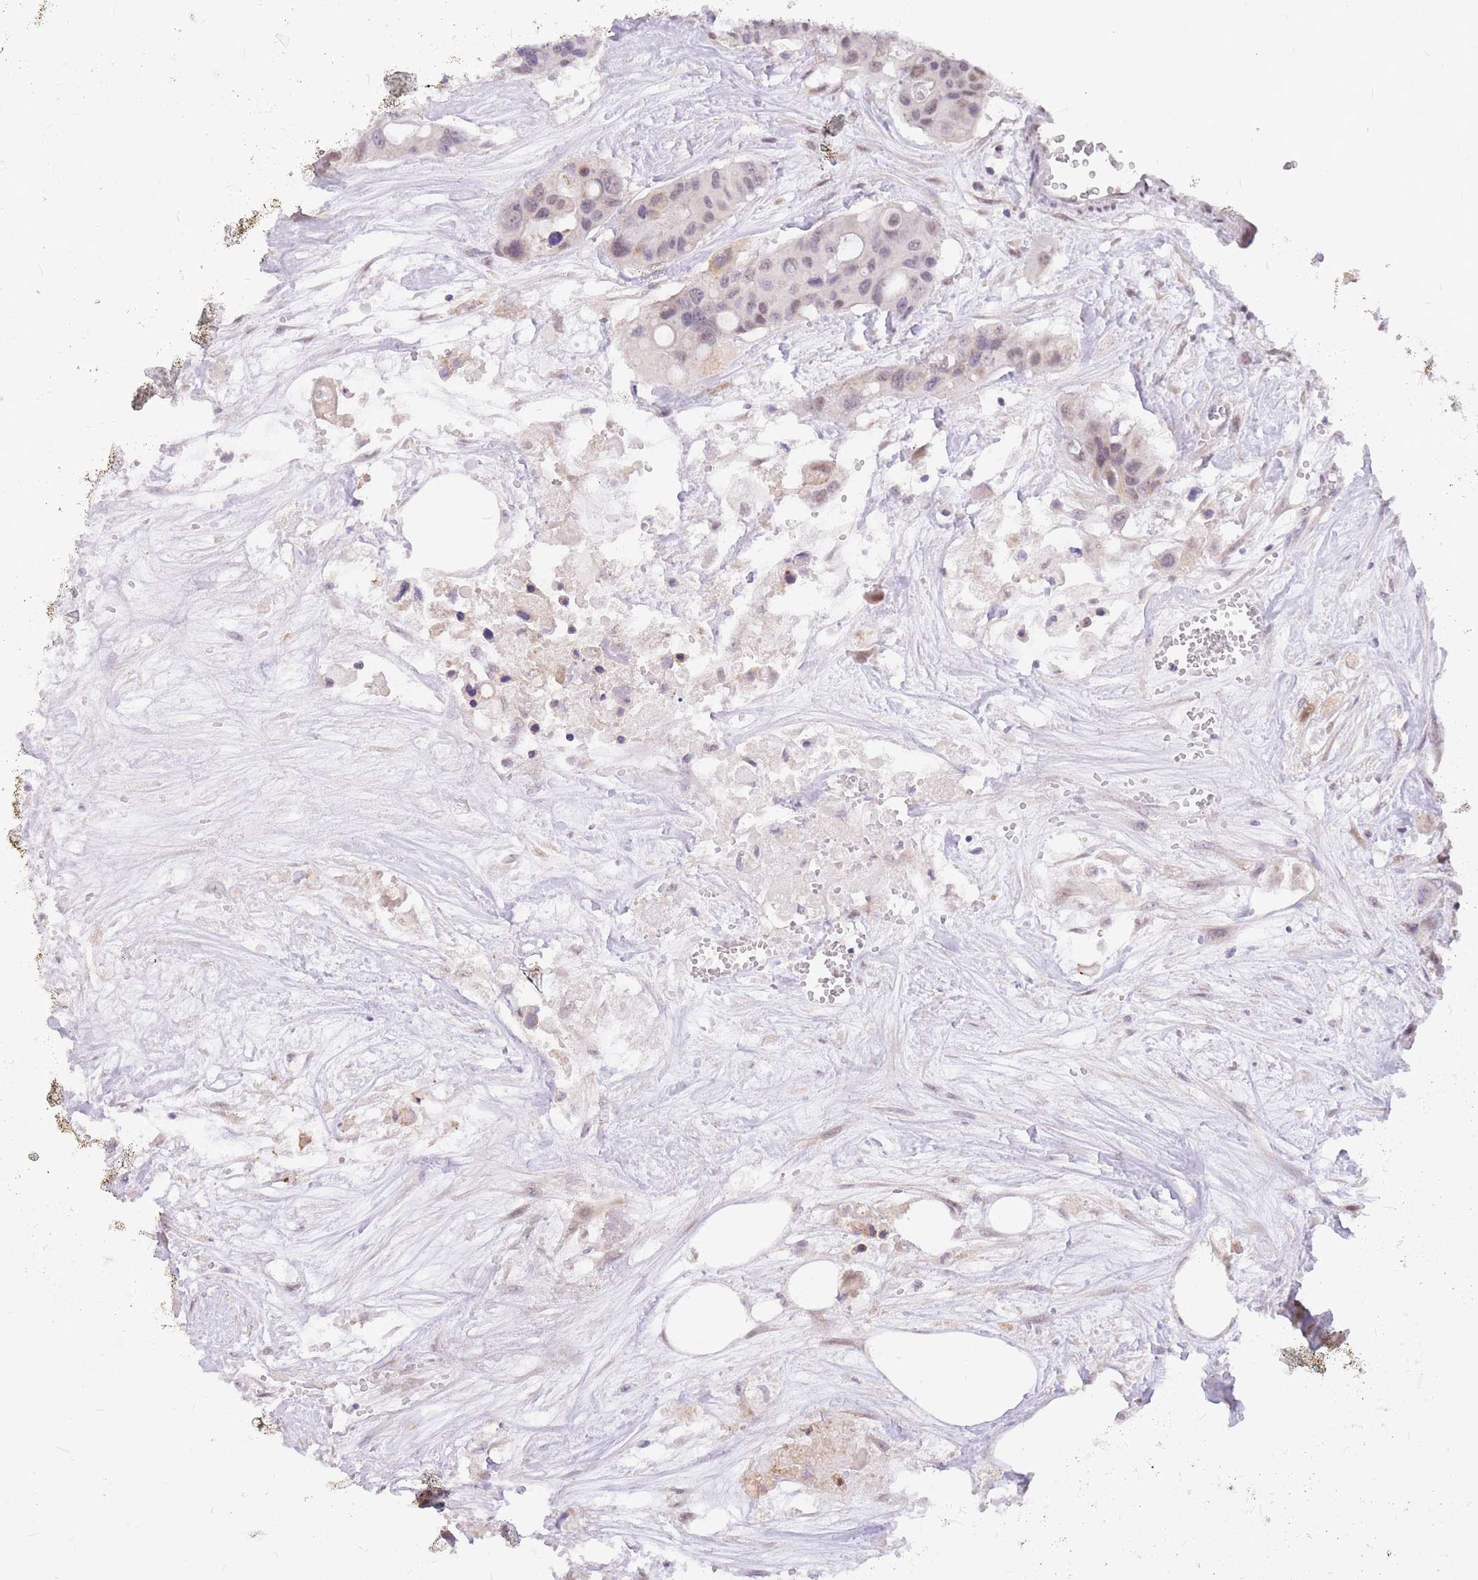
{"staining": {"intensity": "weak", "quantity": "25%-75%", "location": "nuclear"}, "tissue": "colorectal cancer", "cell_type": "Tumor cells", "image_type": "cancer", "snomed": [{"axis": "morphology", "description": "Adenocarcinoma, NOS"}, {"axis": "topography", "description": "Colon"}], "caption": "Weak nuclear positivity for a protein is seen in approximately 25%-75% of tumor cells of colorectal cancer using IHC.", "gene": "MINDY2", "patient": {"sex": "male", "age": 77}}